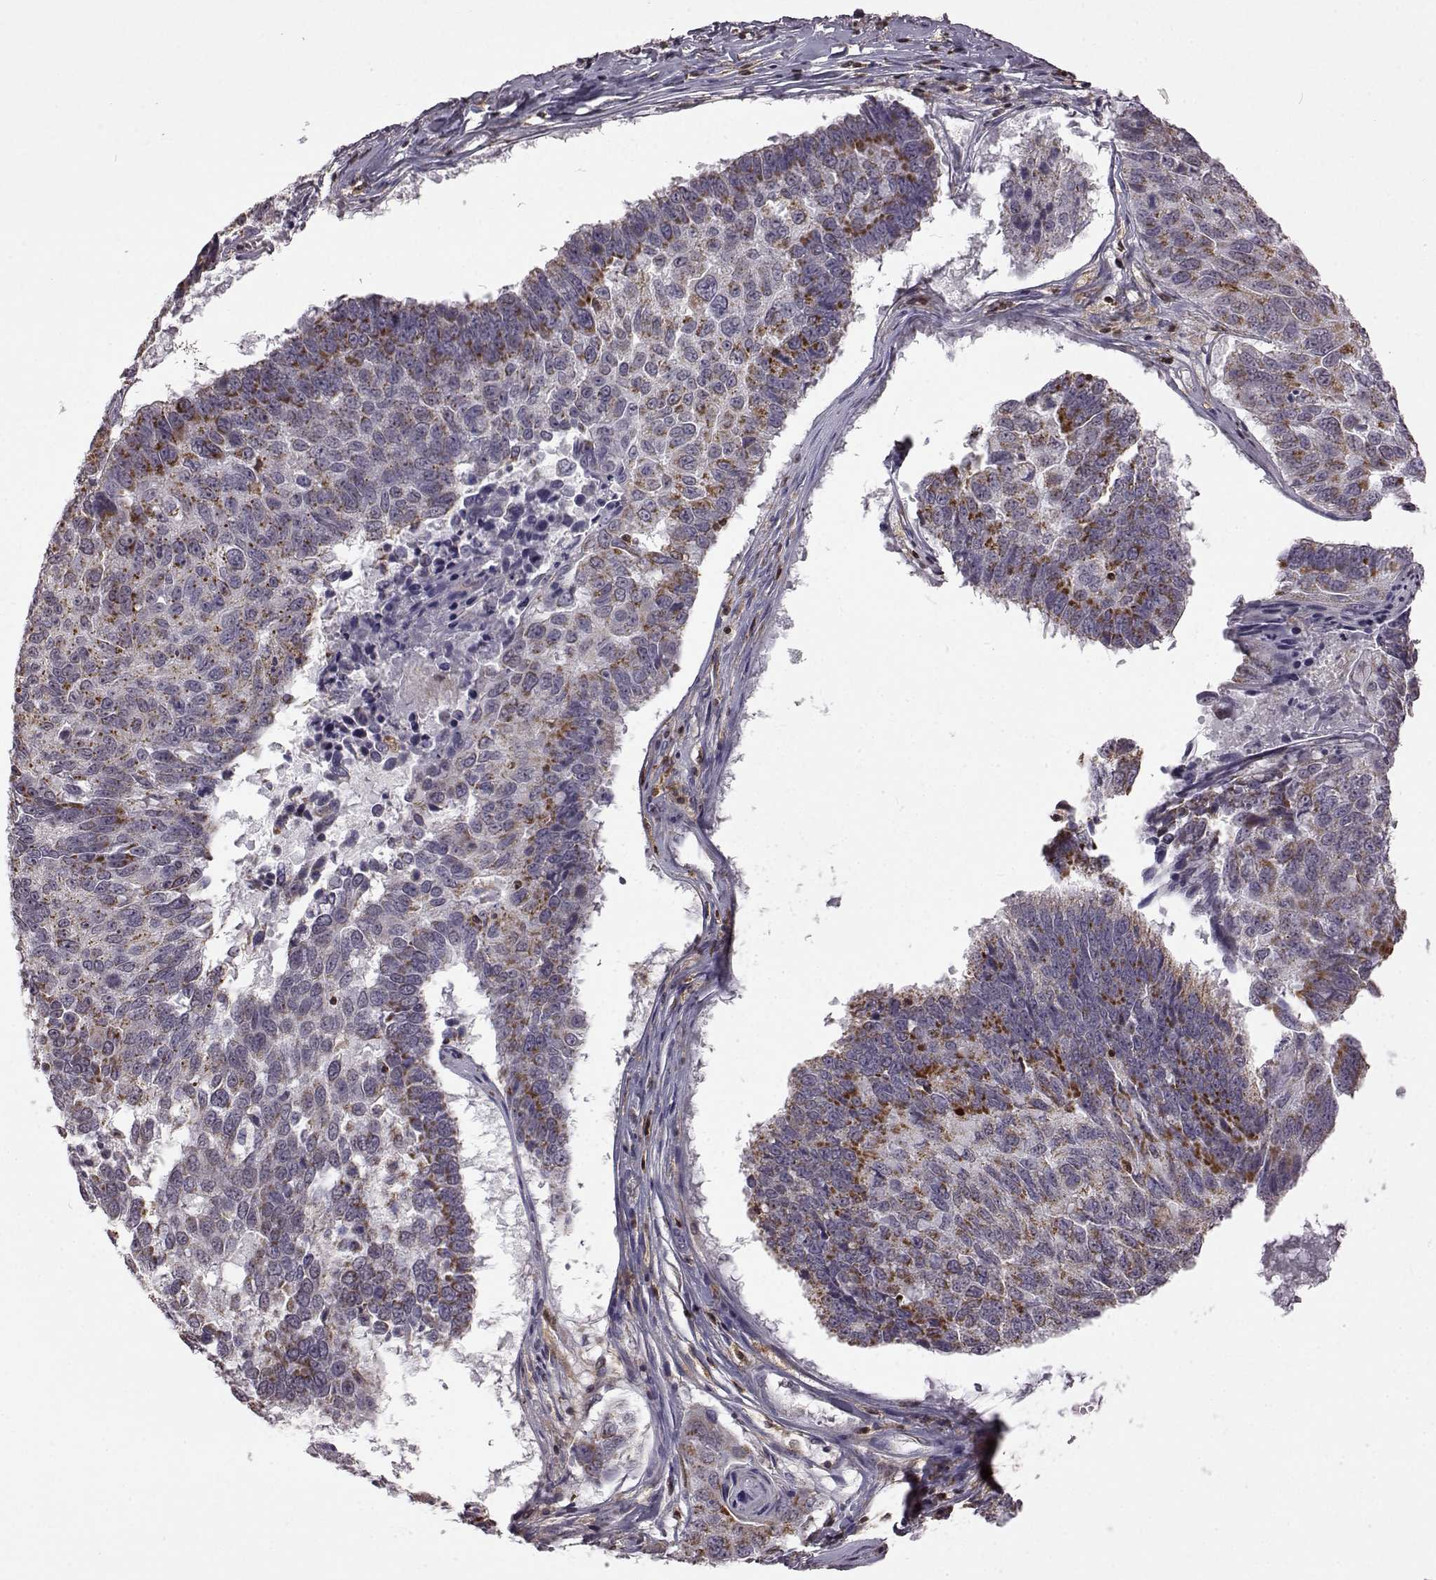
{"staining": {"intensity": "strong", "quantity": "25%-75%", "location": "cytoplasmic/membranous"}, "tissue": "lung cancer", "cell_type": "Tumor cells", "image_type": "cancer", "snomed": [{"axis": "morphology", "description": "Squamous cell carcinoma, NOS"}, {"axis": "topography", "description": "Lung"}], "caption": "Strong cytoplasmic/membranous positivity is appreciated in about 25%-75% of tumor cells in lung cancer (squamous cell carcinoma).", "gene": "DOK2", "patient": {"sex": "male", "age": 73}}